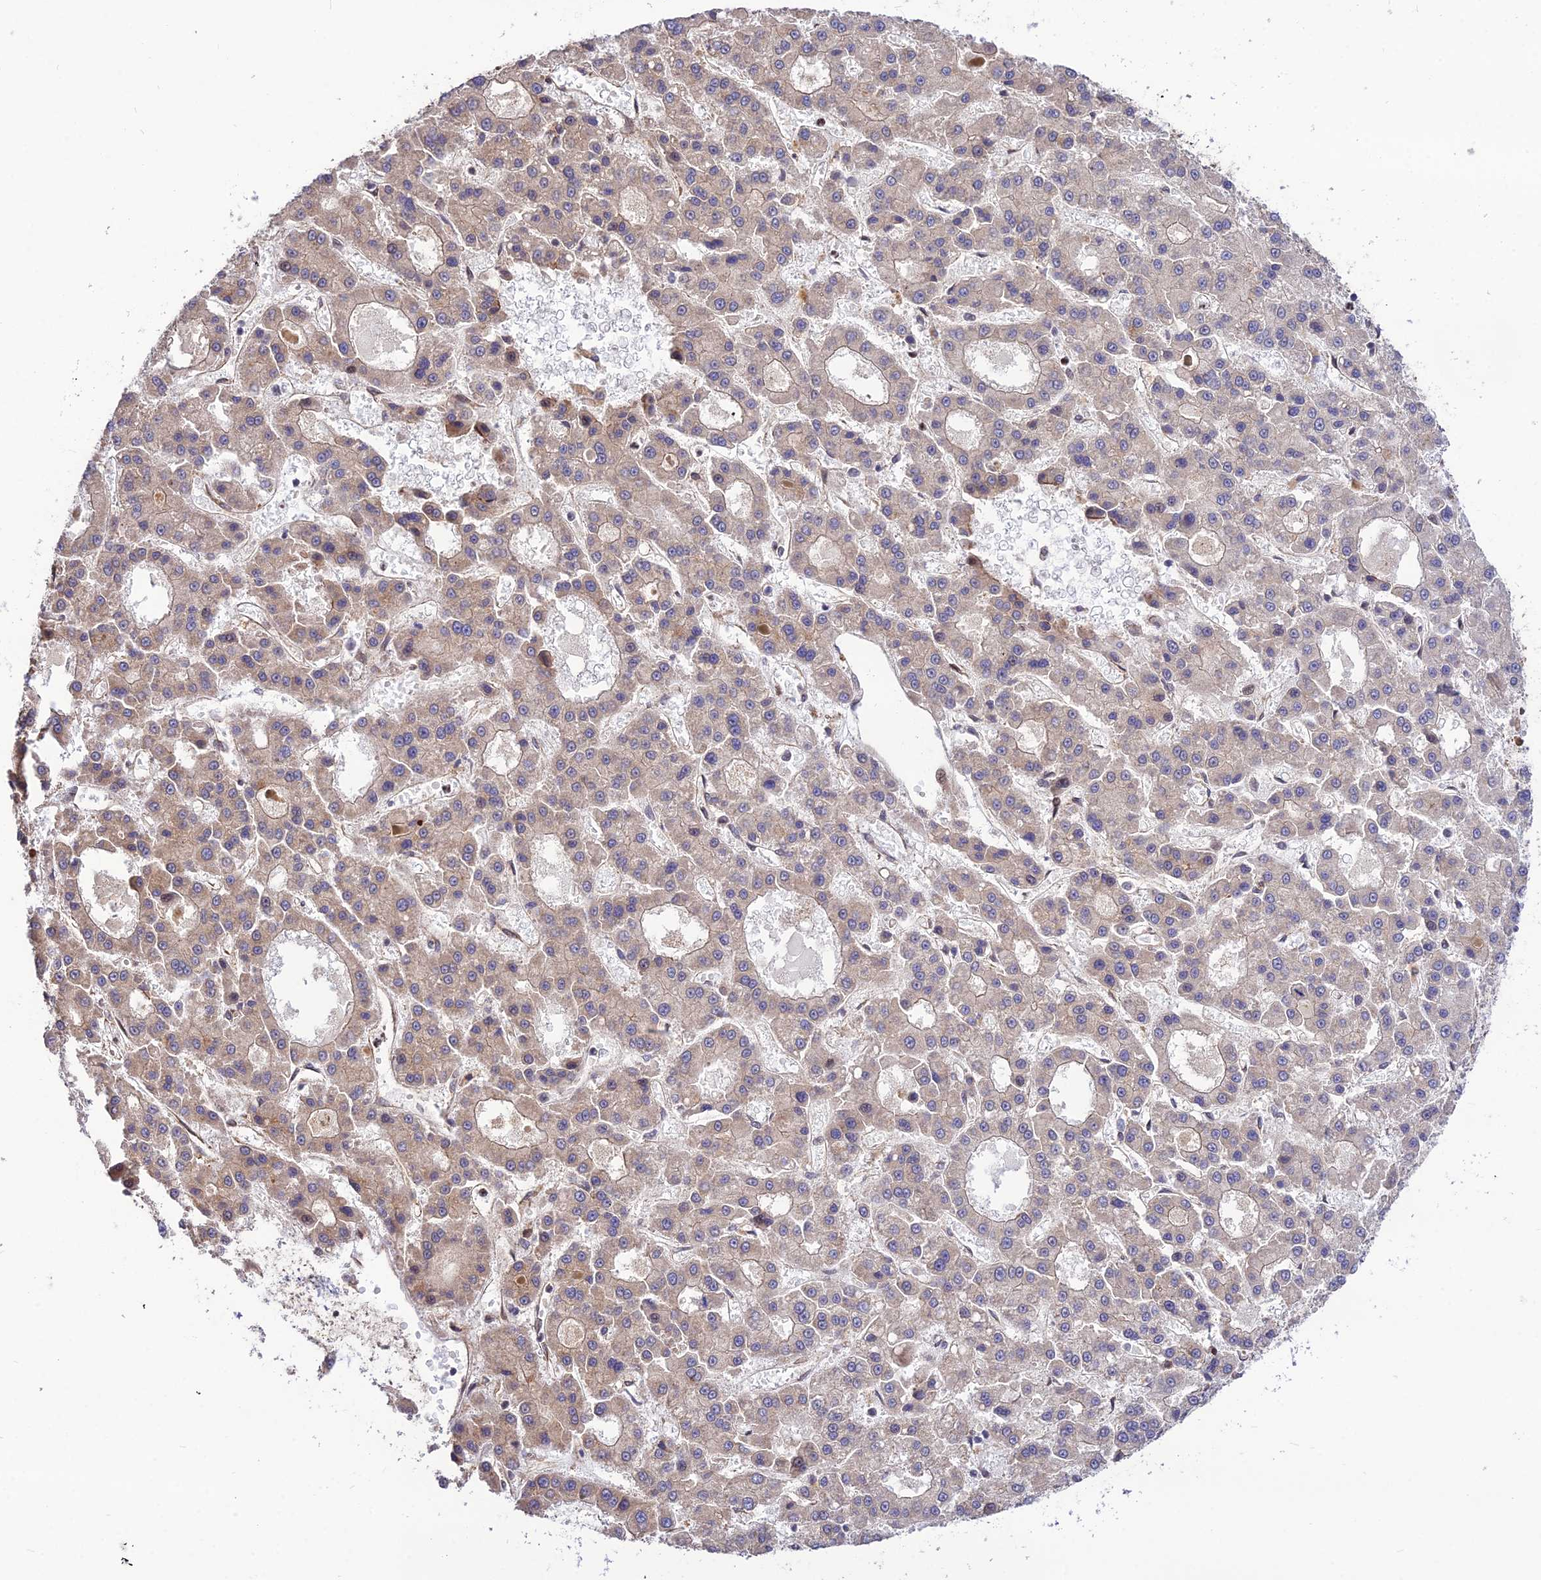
{"staining": {"intensity": "weak", "quantity": "25%-75%", "location": "cytoplasmic/membranous"}, "tissue": "liver cancer", "cell_type": "Tumor cells", "image_type": "cancer", "snomed": [{"axis": "morphology", "description": "Carcinoma, Hepatocellular, NOS"}, {"axis": "topography", "description": "Liver"}], "caption": "A low amount of weak cytoplasmic/membranous staining is identified in about 25%-75% of tumor cells in liver cancer tissue. (Stains: DAB in brown, nuclei in blue, Microscopy: brightfield microscopy at high magnification).", "gene": "SMG6", "patient": {"sex": "male", "age": 70}}